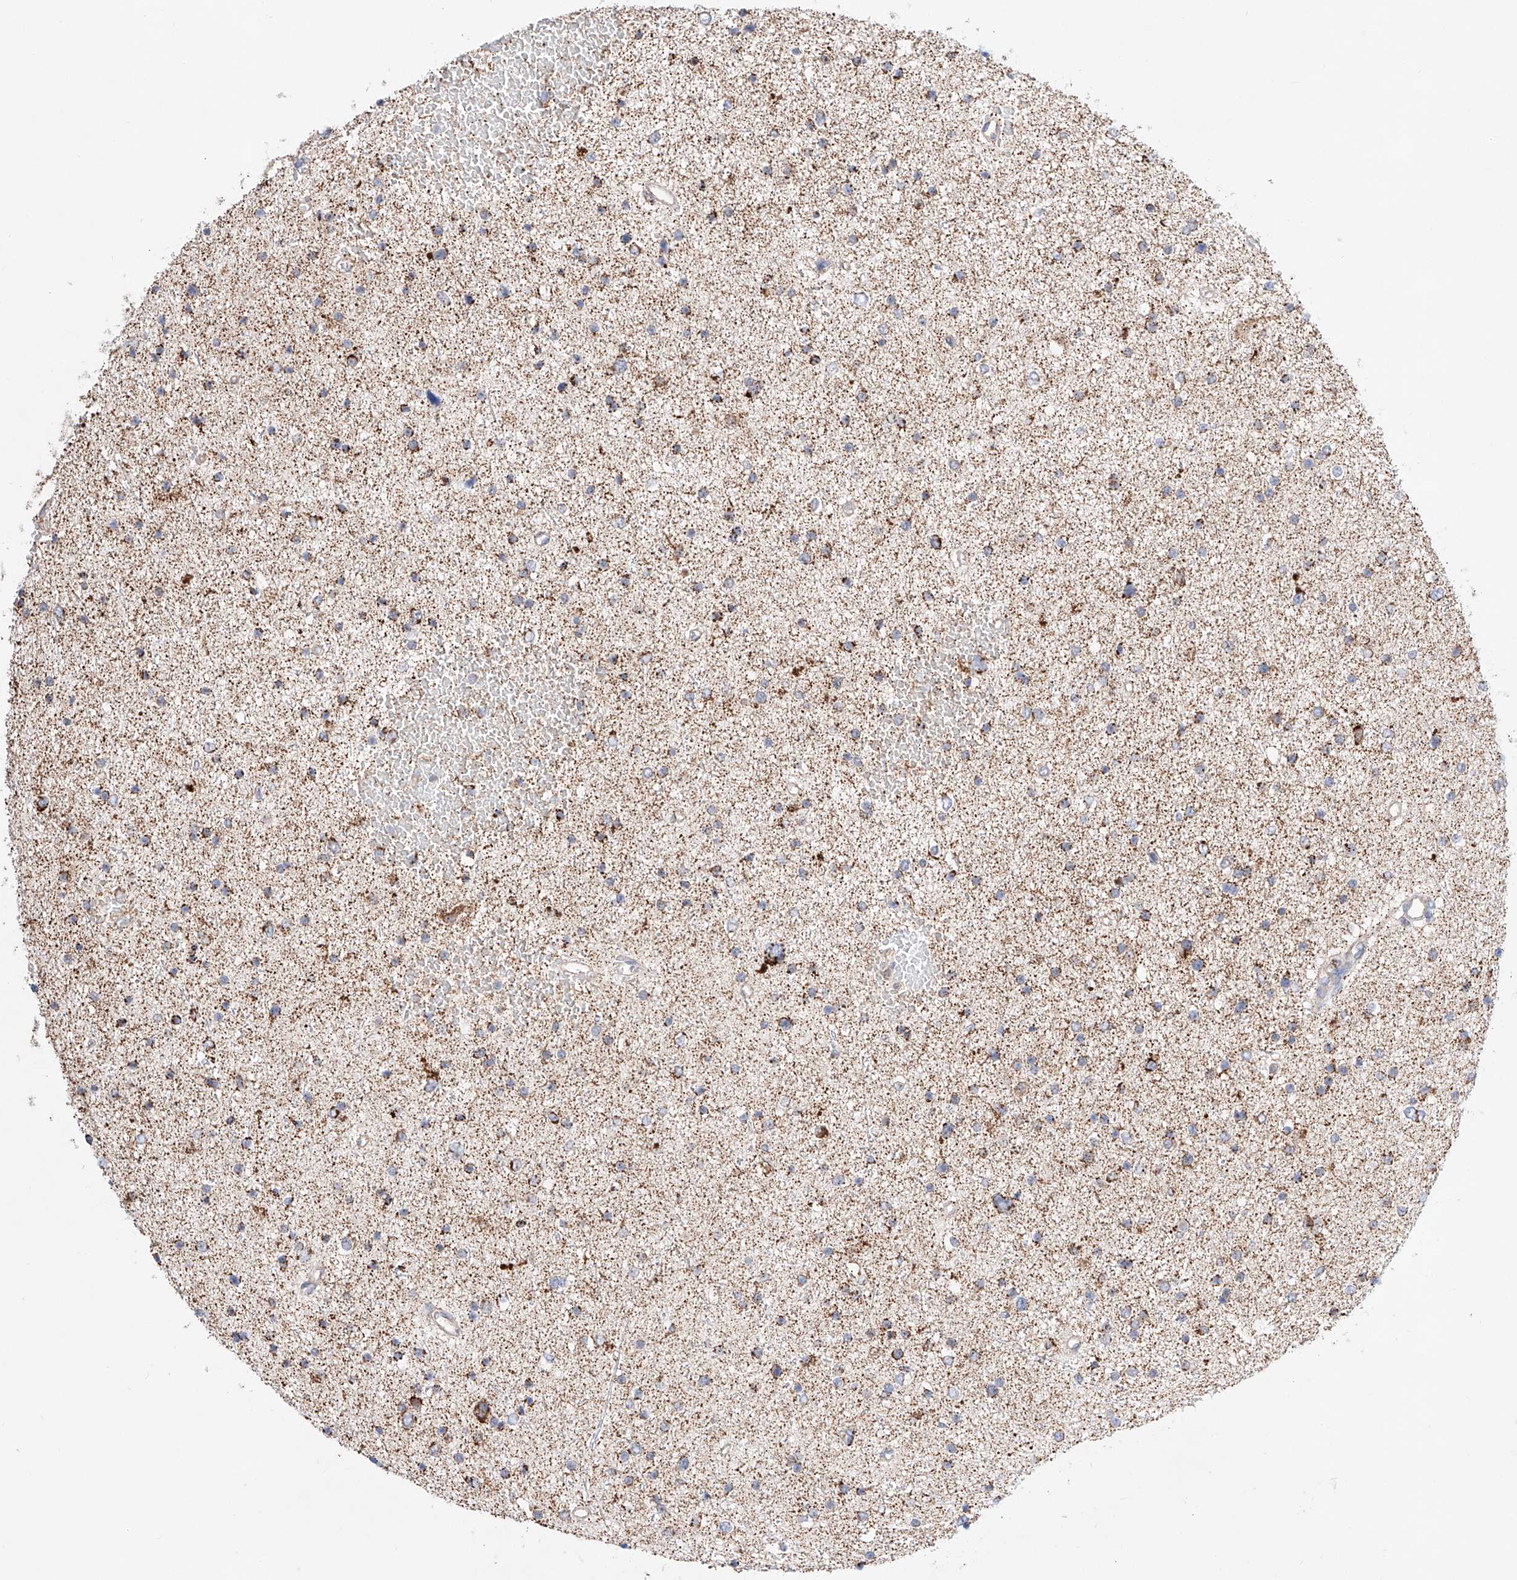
{"staining": {"intensity": "moderate", "quantity": "25%-75%", "location": "cytoplasmic/membranous"}, "tissue": "glioma", "cell_type": "Tumor cells", "image_type": "cancer", "snomed": [{"axis": "morphology", "description": "Glioma, malignant, Low grade"}, {"axis": "topography", "description": "Brain"}], "caption": "Human malignant glioma (low-grade) stained with a protein marker reveals moderate staining in tumor cells.", "gene": "KTI12", "patient": {"sex": "female", "age": 37}}